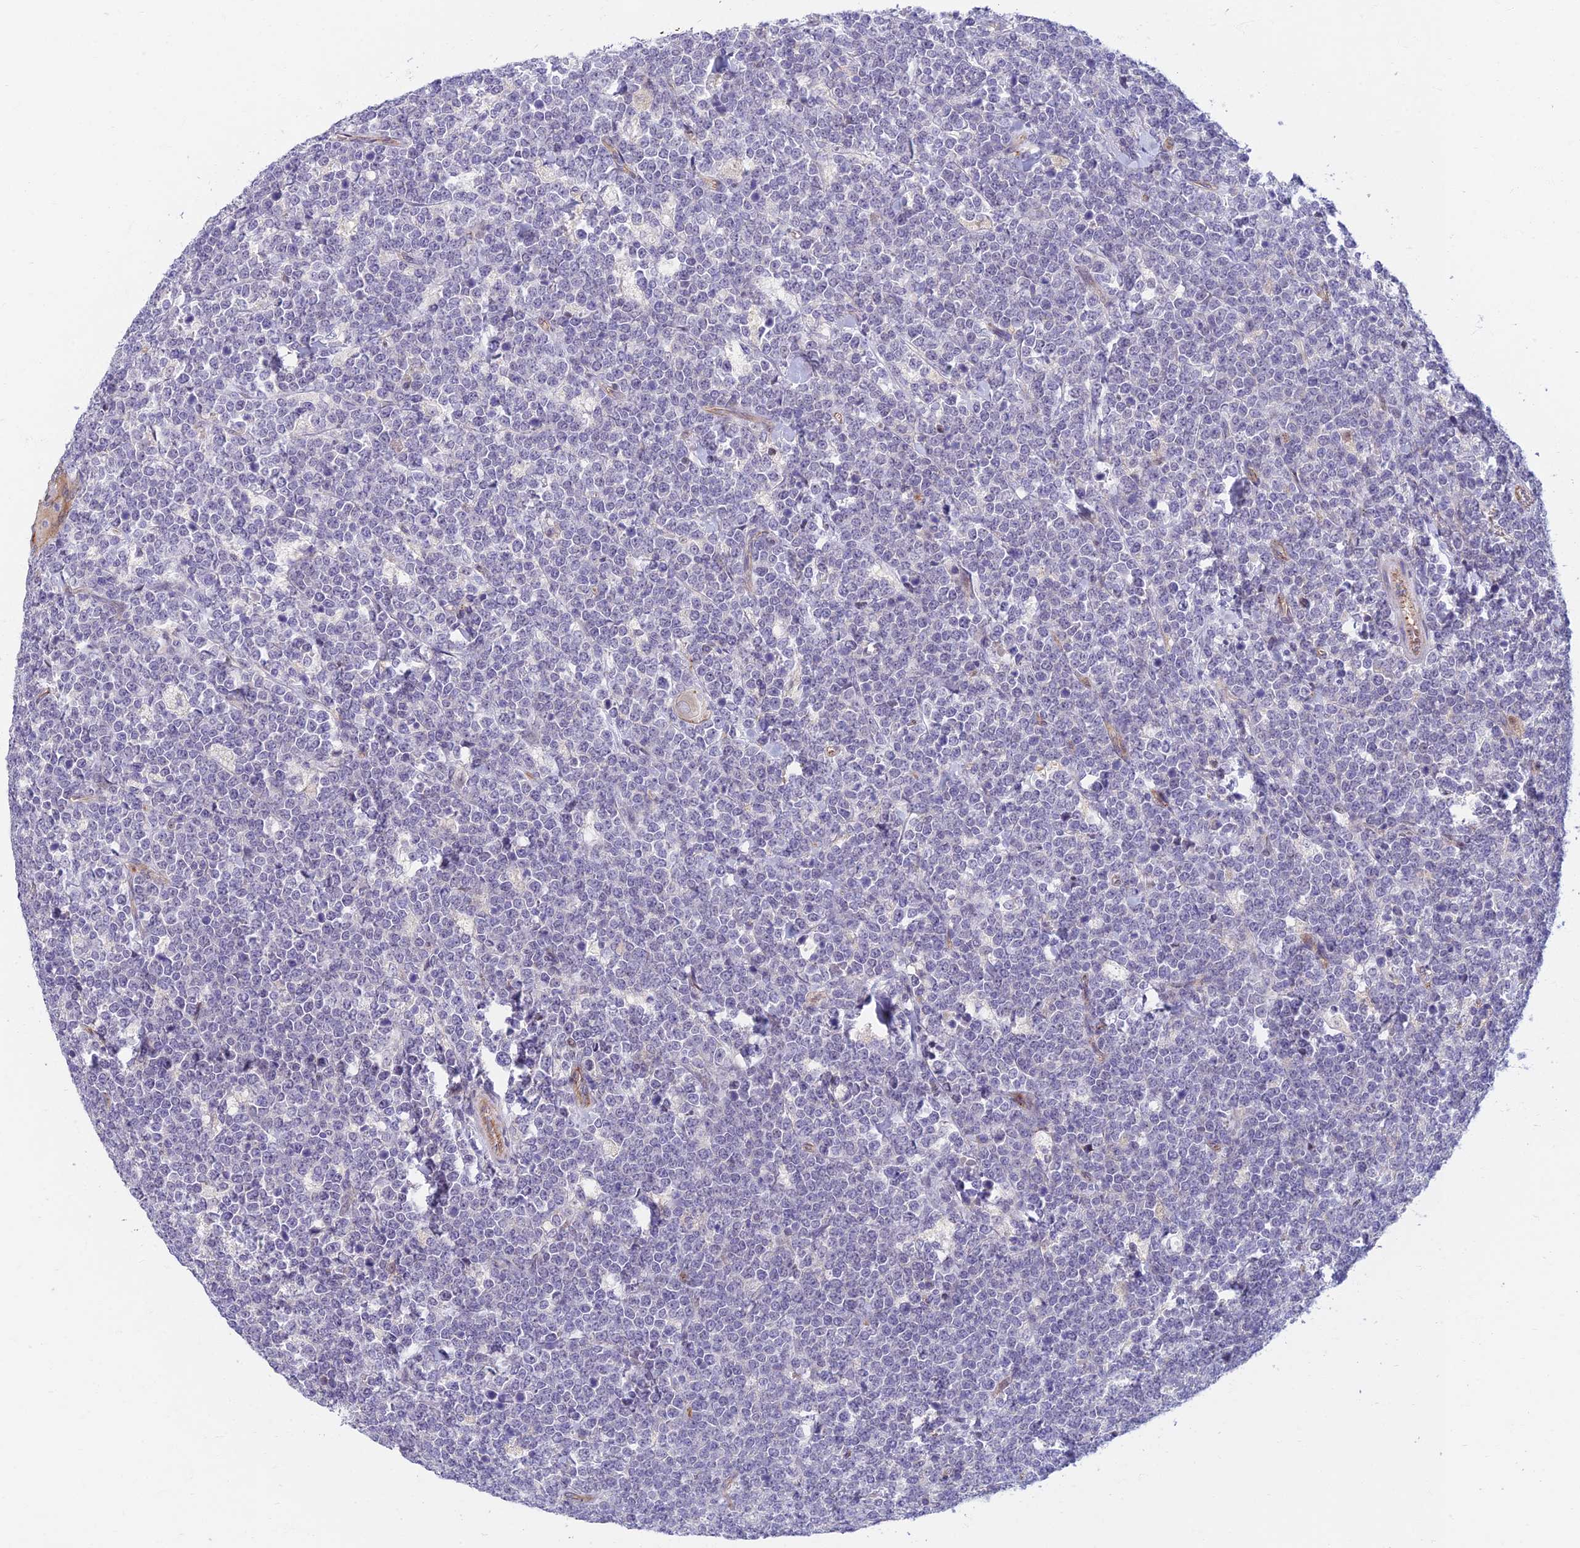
{"staining": {"intensity": "negative", "quantity": "none", "location": "none"}, "tissue": "lymphoma", "cell_type": "Tumor cells", "image_type": "cancer", "snomed": [{"axis": "morphology", "description": "Malignant lymphoma, non-Hodgkin's type, High grade"}, {"axis": "topography", "description": "Small intestine"}], "caption": "This photomicrograph is of lymphoma stained with immunohistochemistry to label a protein in brown with the nuclei are counter-stained blue. There is no positivity in tumor cells.", "gene": "RHBDL2", "patient": {"sex": "male", "age": 8}}